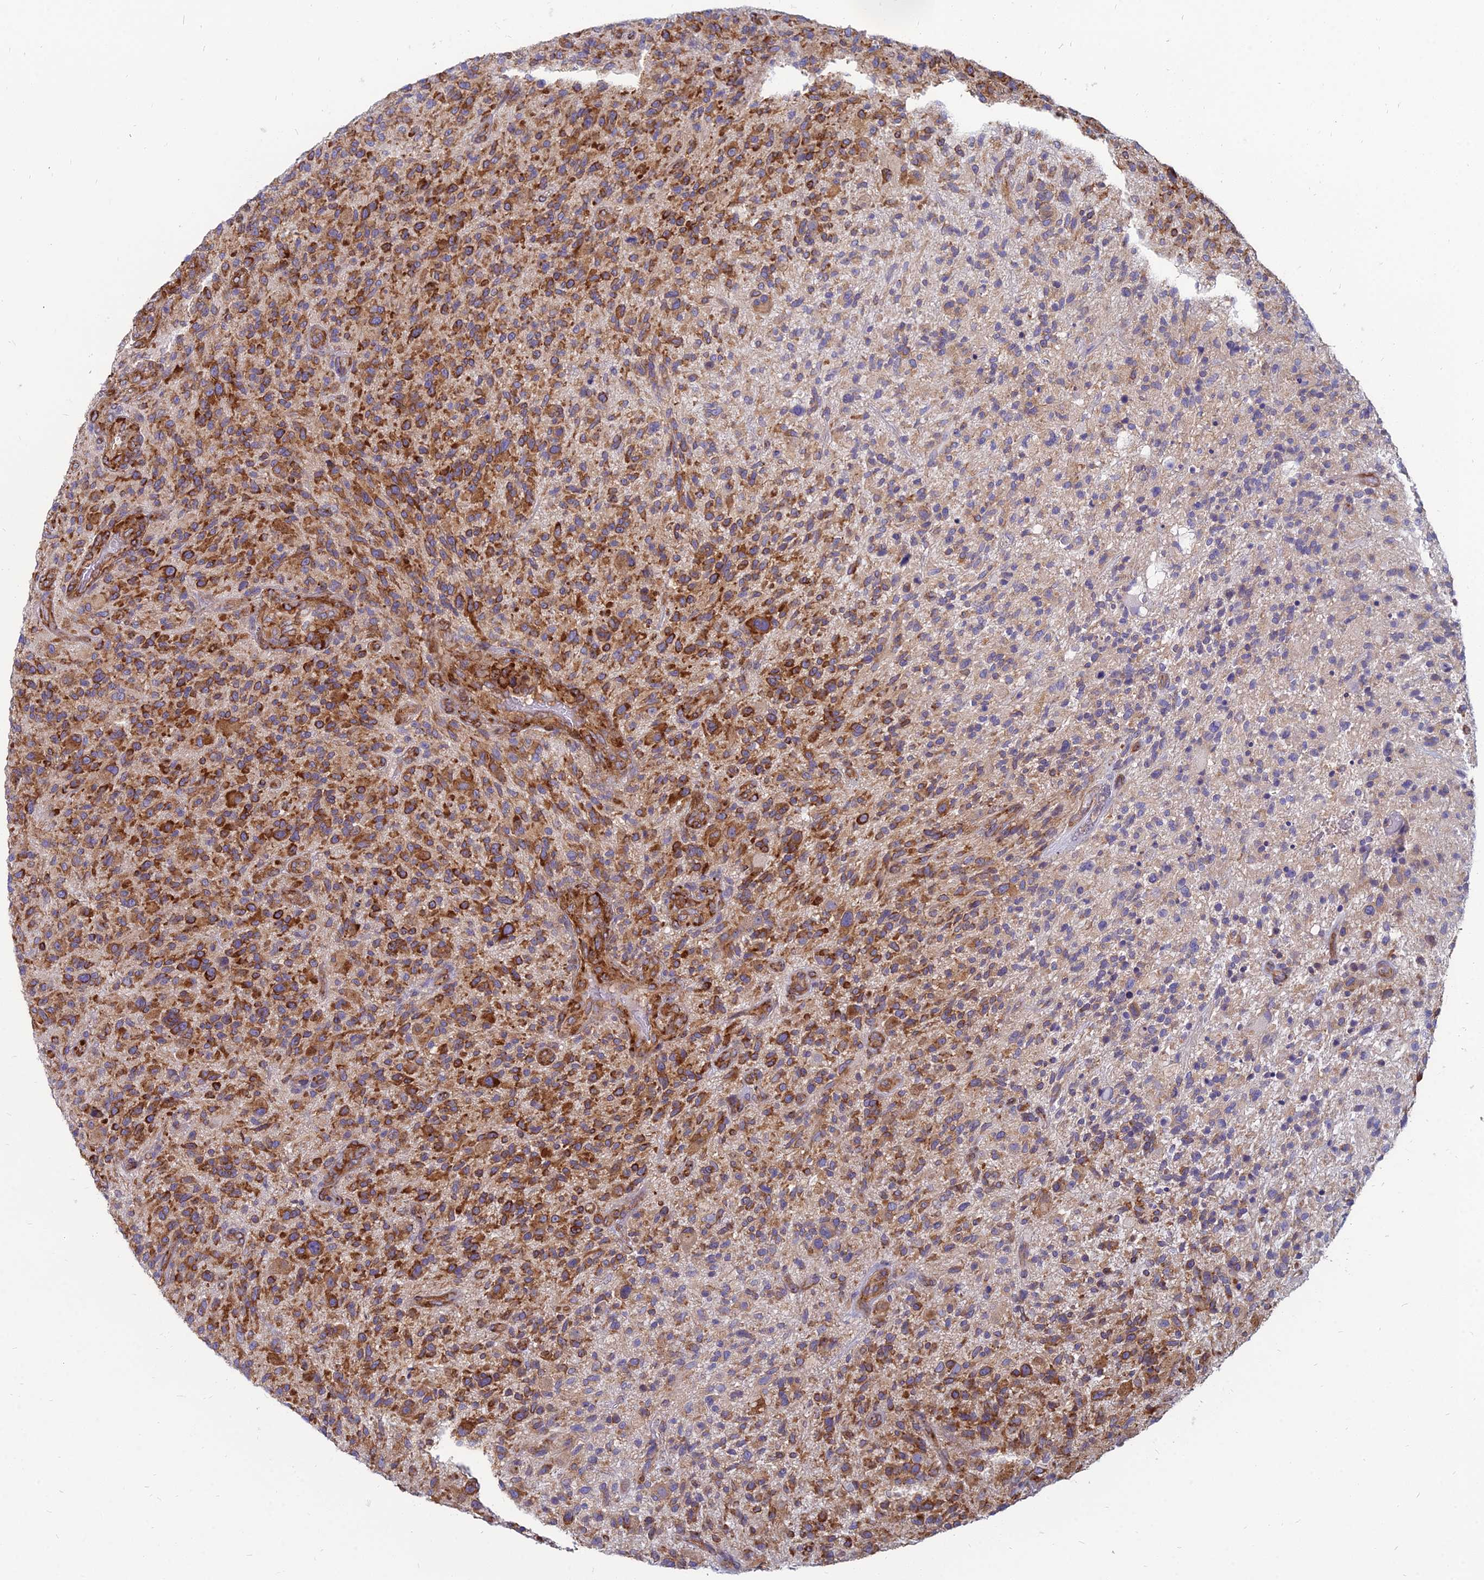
{"staining": {"intensity": "strong", "quantity": "25%-75%", "location": "cytoplasmic/membranous"}, "tissue": "glioma", "cell_type": "Tumor cells", "image_type": "cancer", "snomed": [{"axis": "morphology", "description": "Glioma, malignant, High grade"}, {"axis": "topography", "description": "Brain"}], "caption": "Immunohistochemical staining of glioma reveals high levels of strong cytoplasmic/membranous protein staining in about 25%-75% of tumor cells.", "gene": "TXLNA", "patient": {"sex": "male", "age": 47}}